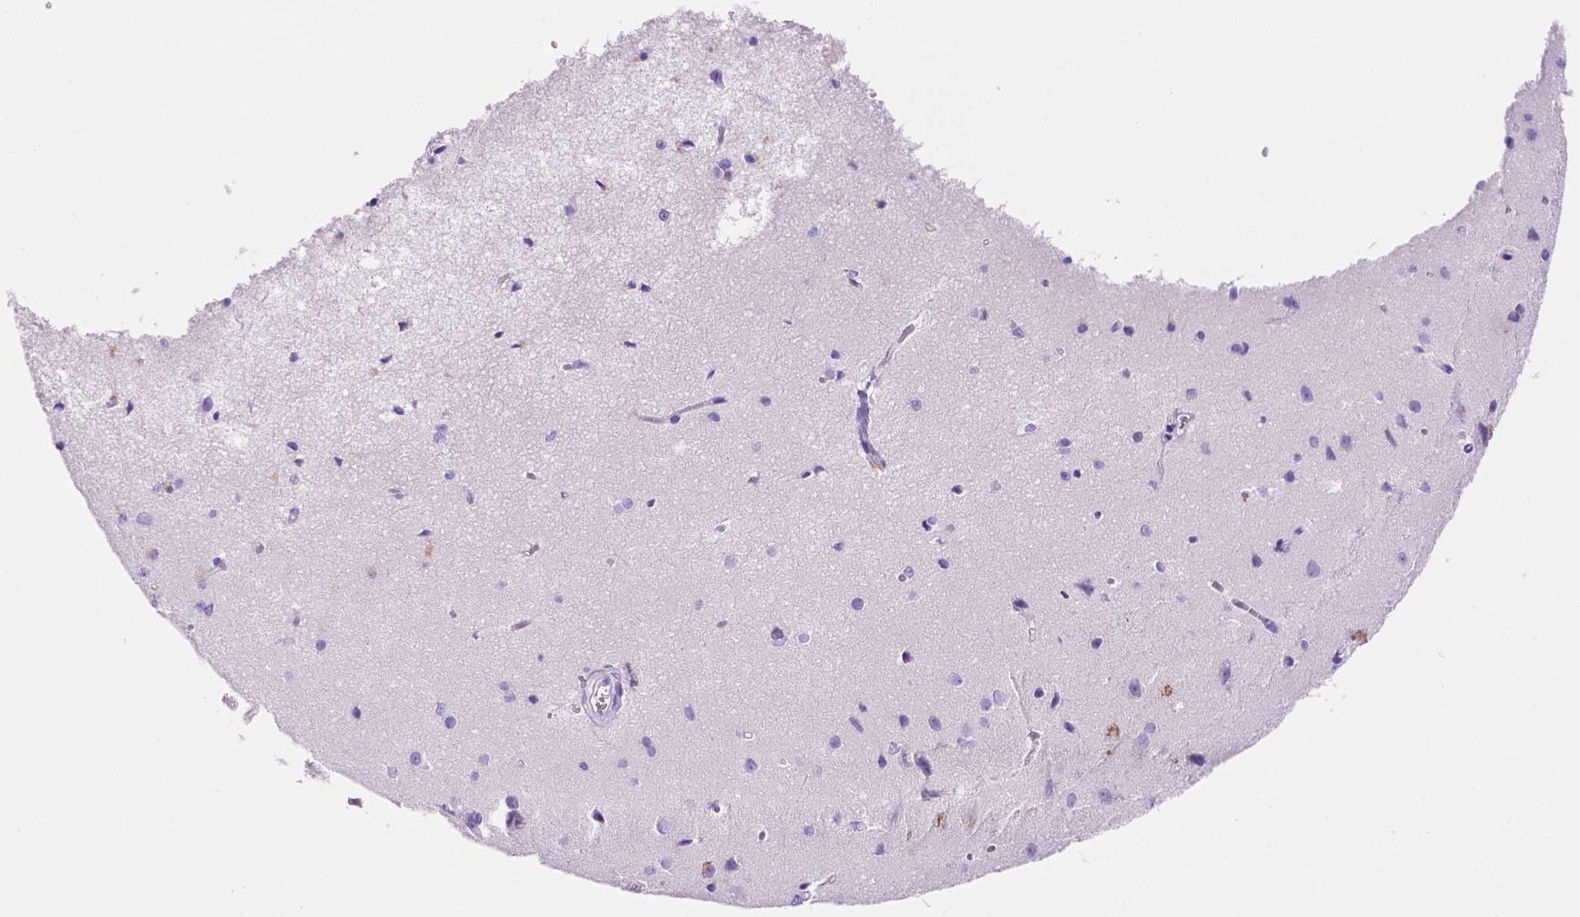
{"staining": {"intensity": "negative", "quantity": "none", "location": "none"}, "tissue": "cerebral cortex", "cell_type": "Endothelial cells", "image_type": "normal", "snomed": [{"axis": "morphology", "description": "Normal tissue, NOS"}, {"axis": "topography", "description": "Cerebral cortex"}], "caption": "This is an immunohistochemistry (IHC) photomicrograph of benign cerebral cortex. There is no staining in endothelial cells.", "gene": "FOXB2", "patient": {"sex": "male", "age": 37}}